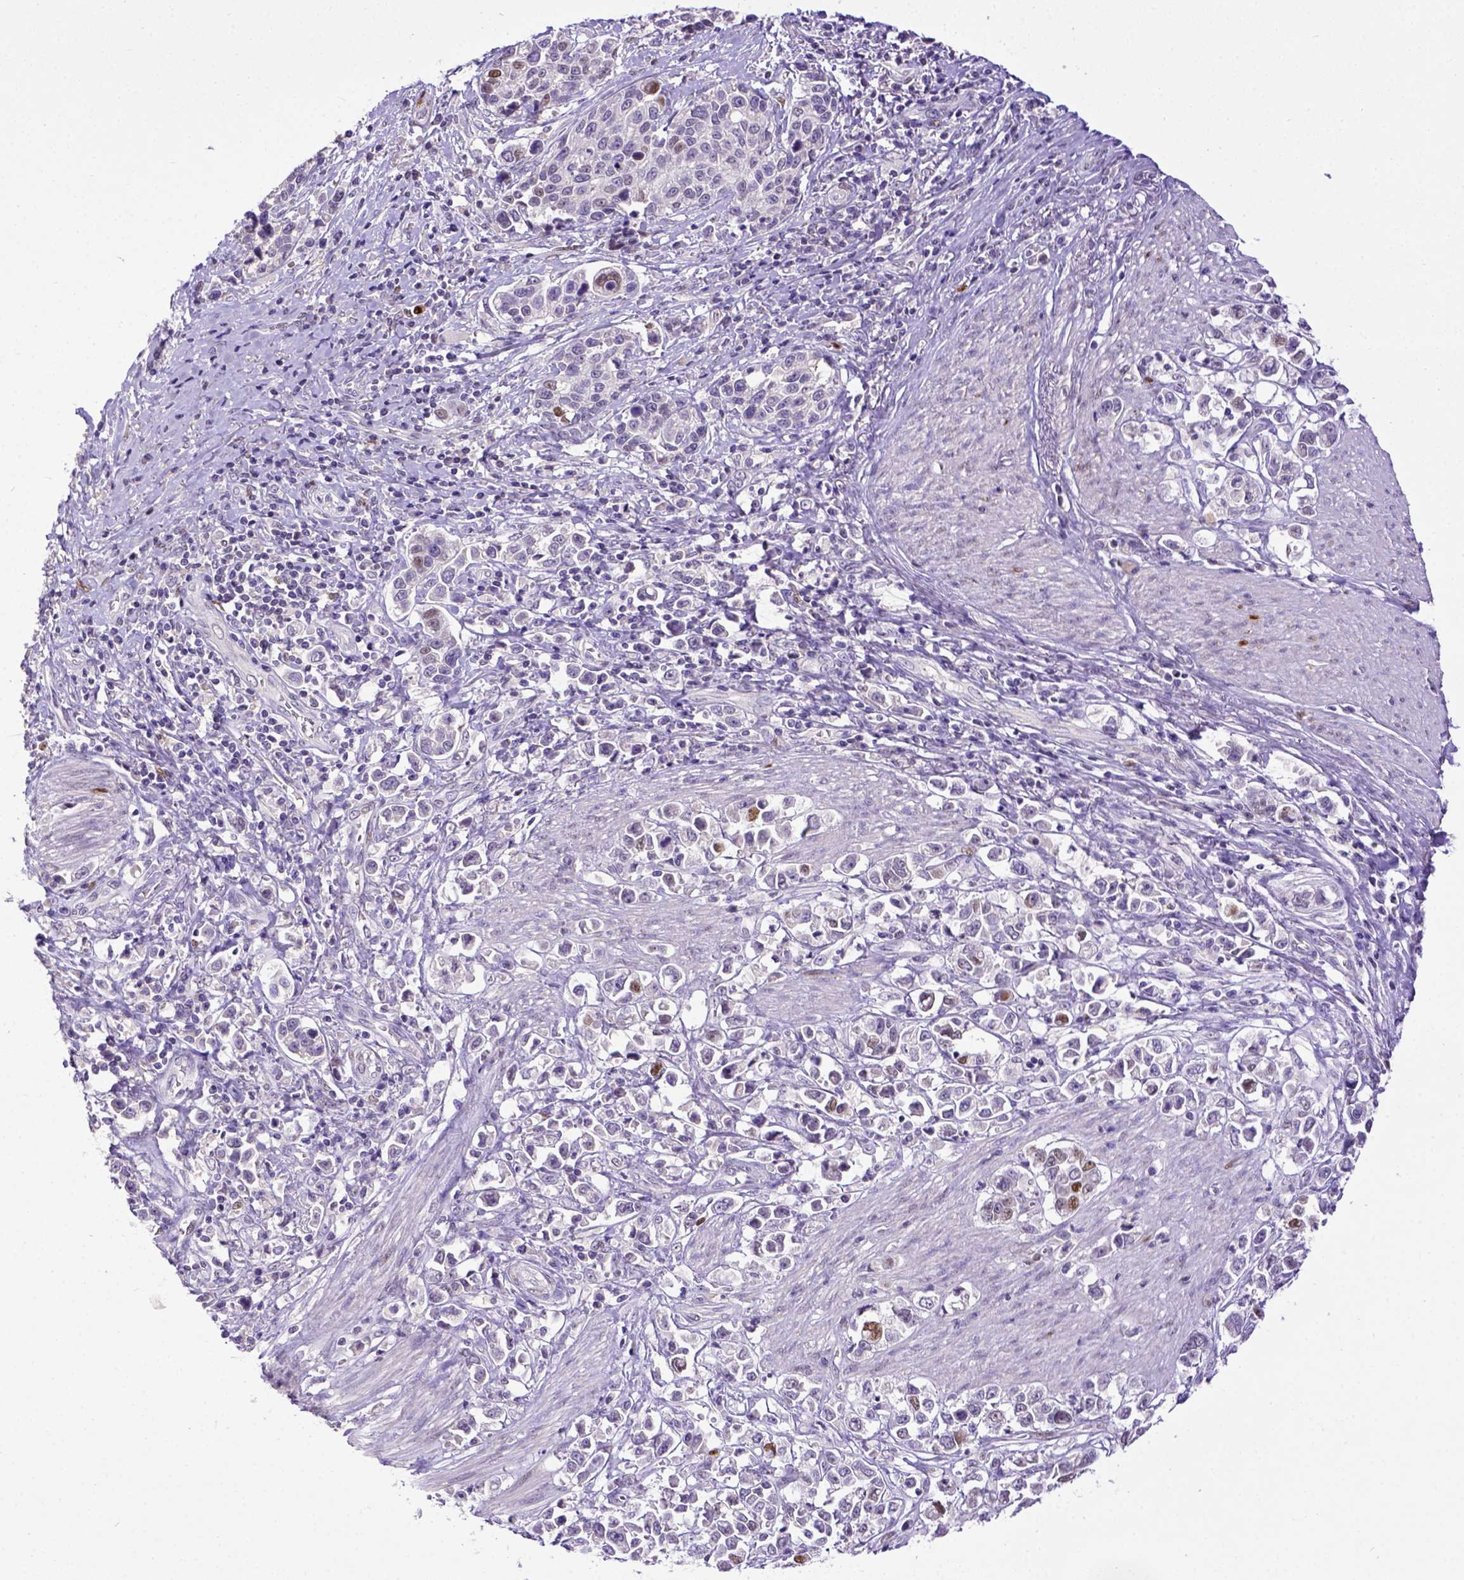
{"staining": {"intensity": "moderate", "quantity": "<25%", "location": "nuclear"}, "tissue": "stomach cancer", "cell_type": "Tumor cells", "image_type": "cancer", "snomed": [{"axis": "morphology", "description": "Adenocarcinoma, NOS"}, {"axis": "topography", "description": "Stomach"}], "caption": "Tumor cells display moderate nuclear staining in about <25% of cells in stomach cancer.", "gene": "CDKN1A", "patient": {"sex": "male", "age": 93}}